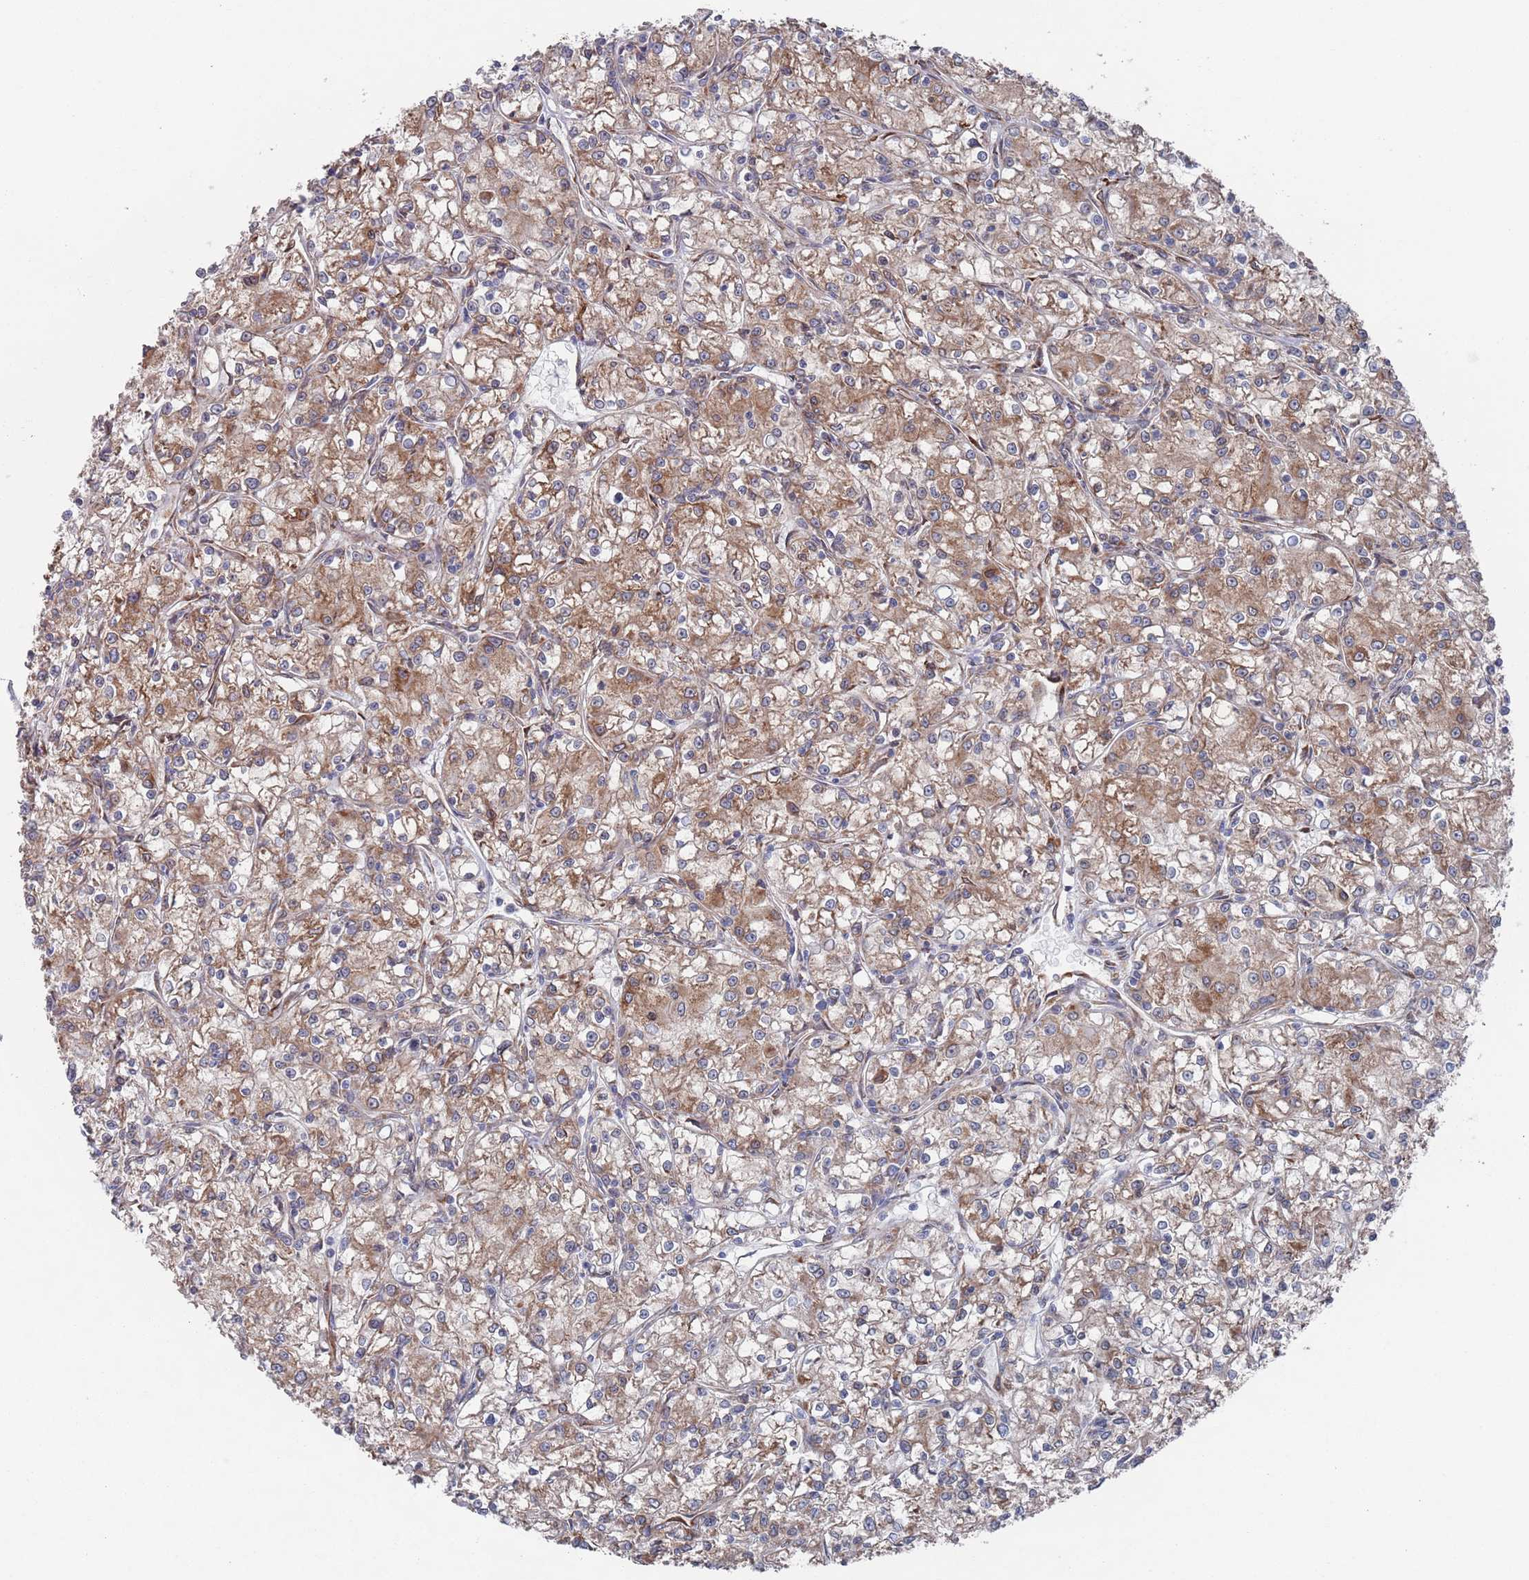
{"staining": {"intensity": "moderate", "quantity": ">75%", "location": "cytoplasmic/membranous"}, "tissue": "renal cancer", "cell_type": "Tumor cells", "image_type": "cancer", "snomed": [{"axis": "morphology", "description": "Adenocarcinoma, NOS"}, {"axis": "topography", "description": "Kidney"}], "caption": "A histopathology image showing moderate cytoplasmic/membranous positivity in about >75% of tumor cells in renal cancer, as visualized by brown immunohistochemical staining.", "gene": "CCDC106", "patient": {"sex": "female", "age": 59}}